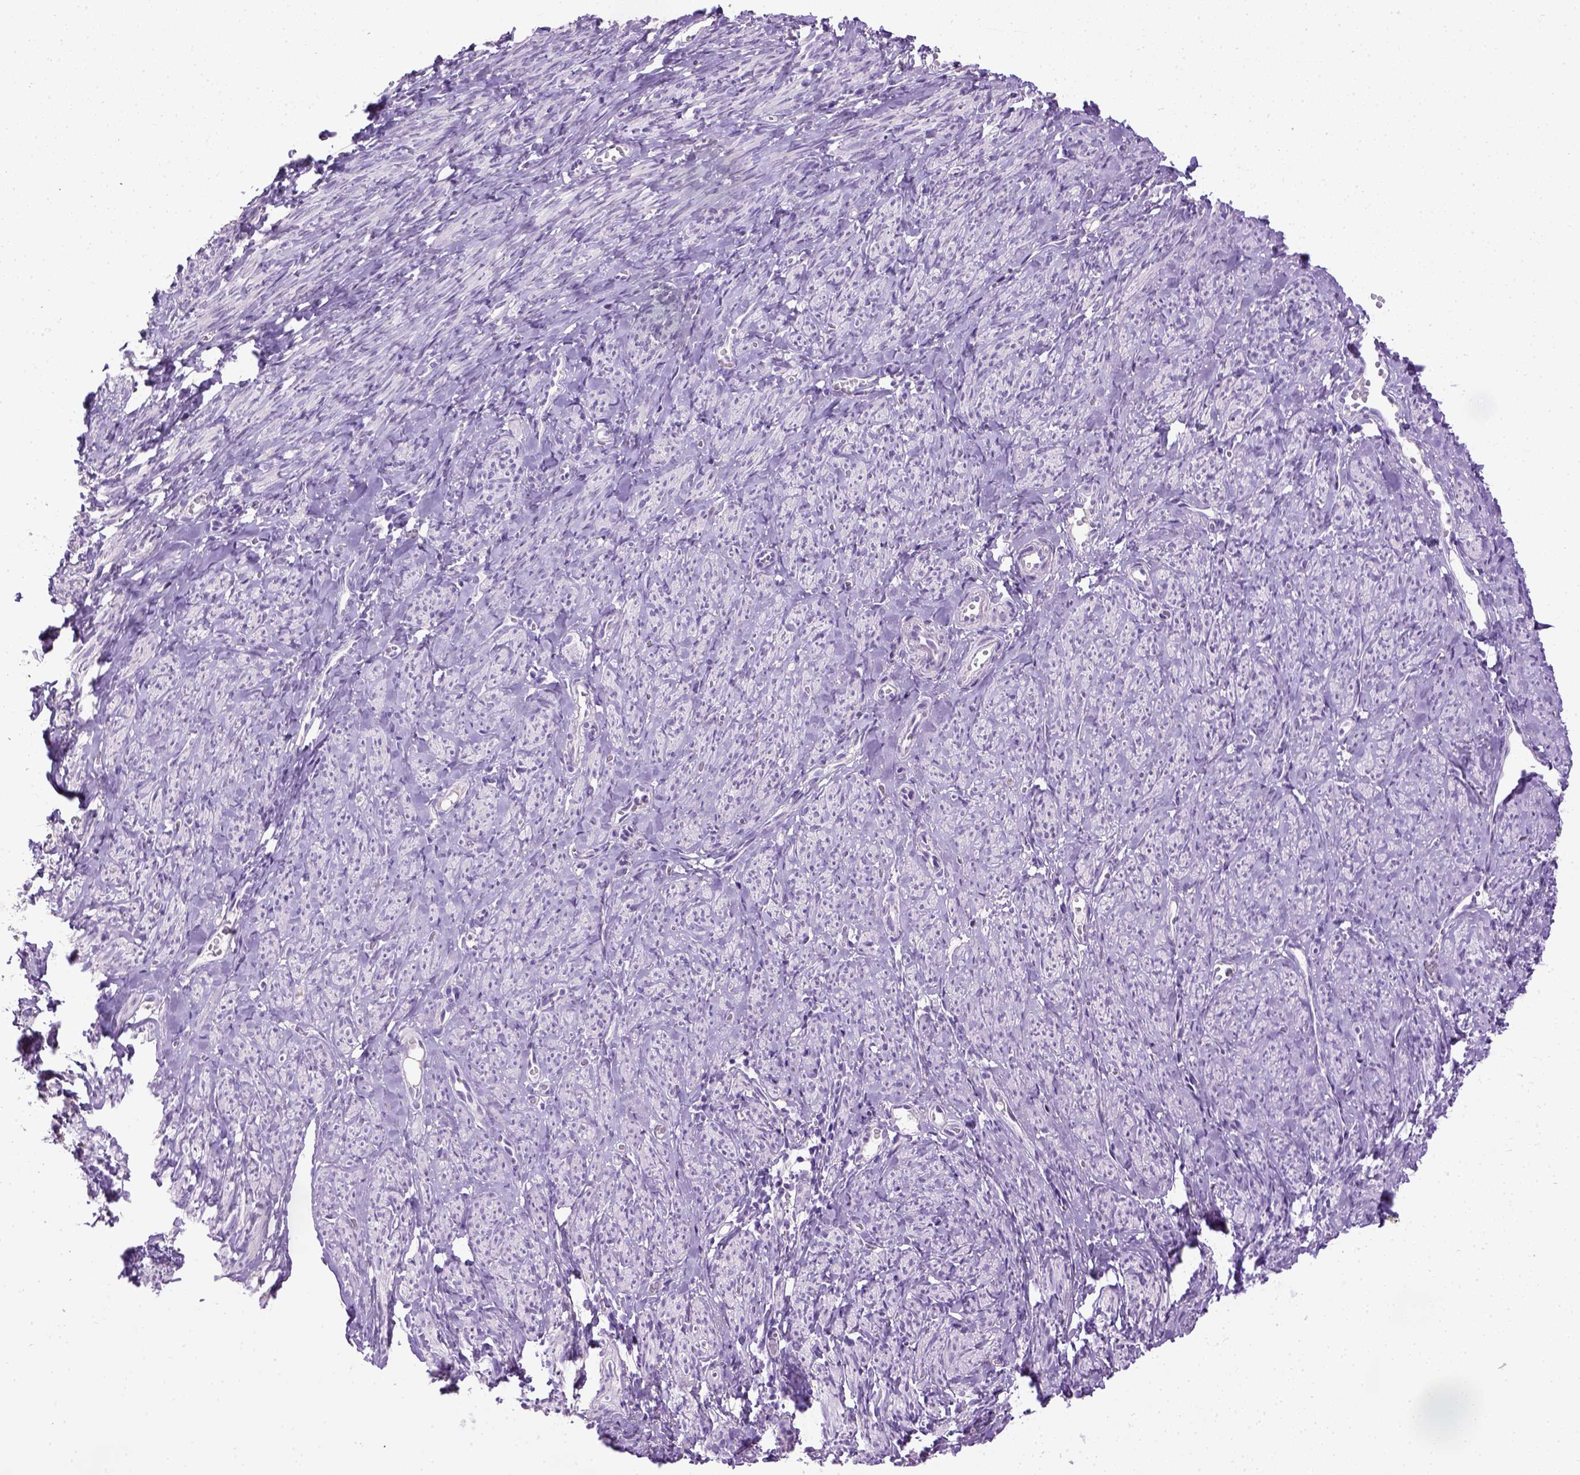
{"staining": {"intensity": "negative", "quantity": "none", "location": "none"}, "tissue": "smooth muscle", "cell_type": "Smooth muscle cells", "image_type": "normal", "snomed": [{"axis": "morphology", "description": "Normal tissue, NOS"}, {"axis": "topography", "description": "Smooth muscle"}], "caption": "Immunohistochemistry image of normal smooth muscle stained for a protein (brown), which demonstrates no staining in smooth muscle cells.", "gene": "CYP24A1", "patient": {"sex": "female", "age": 65}}